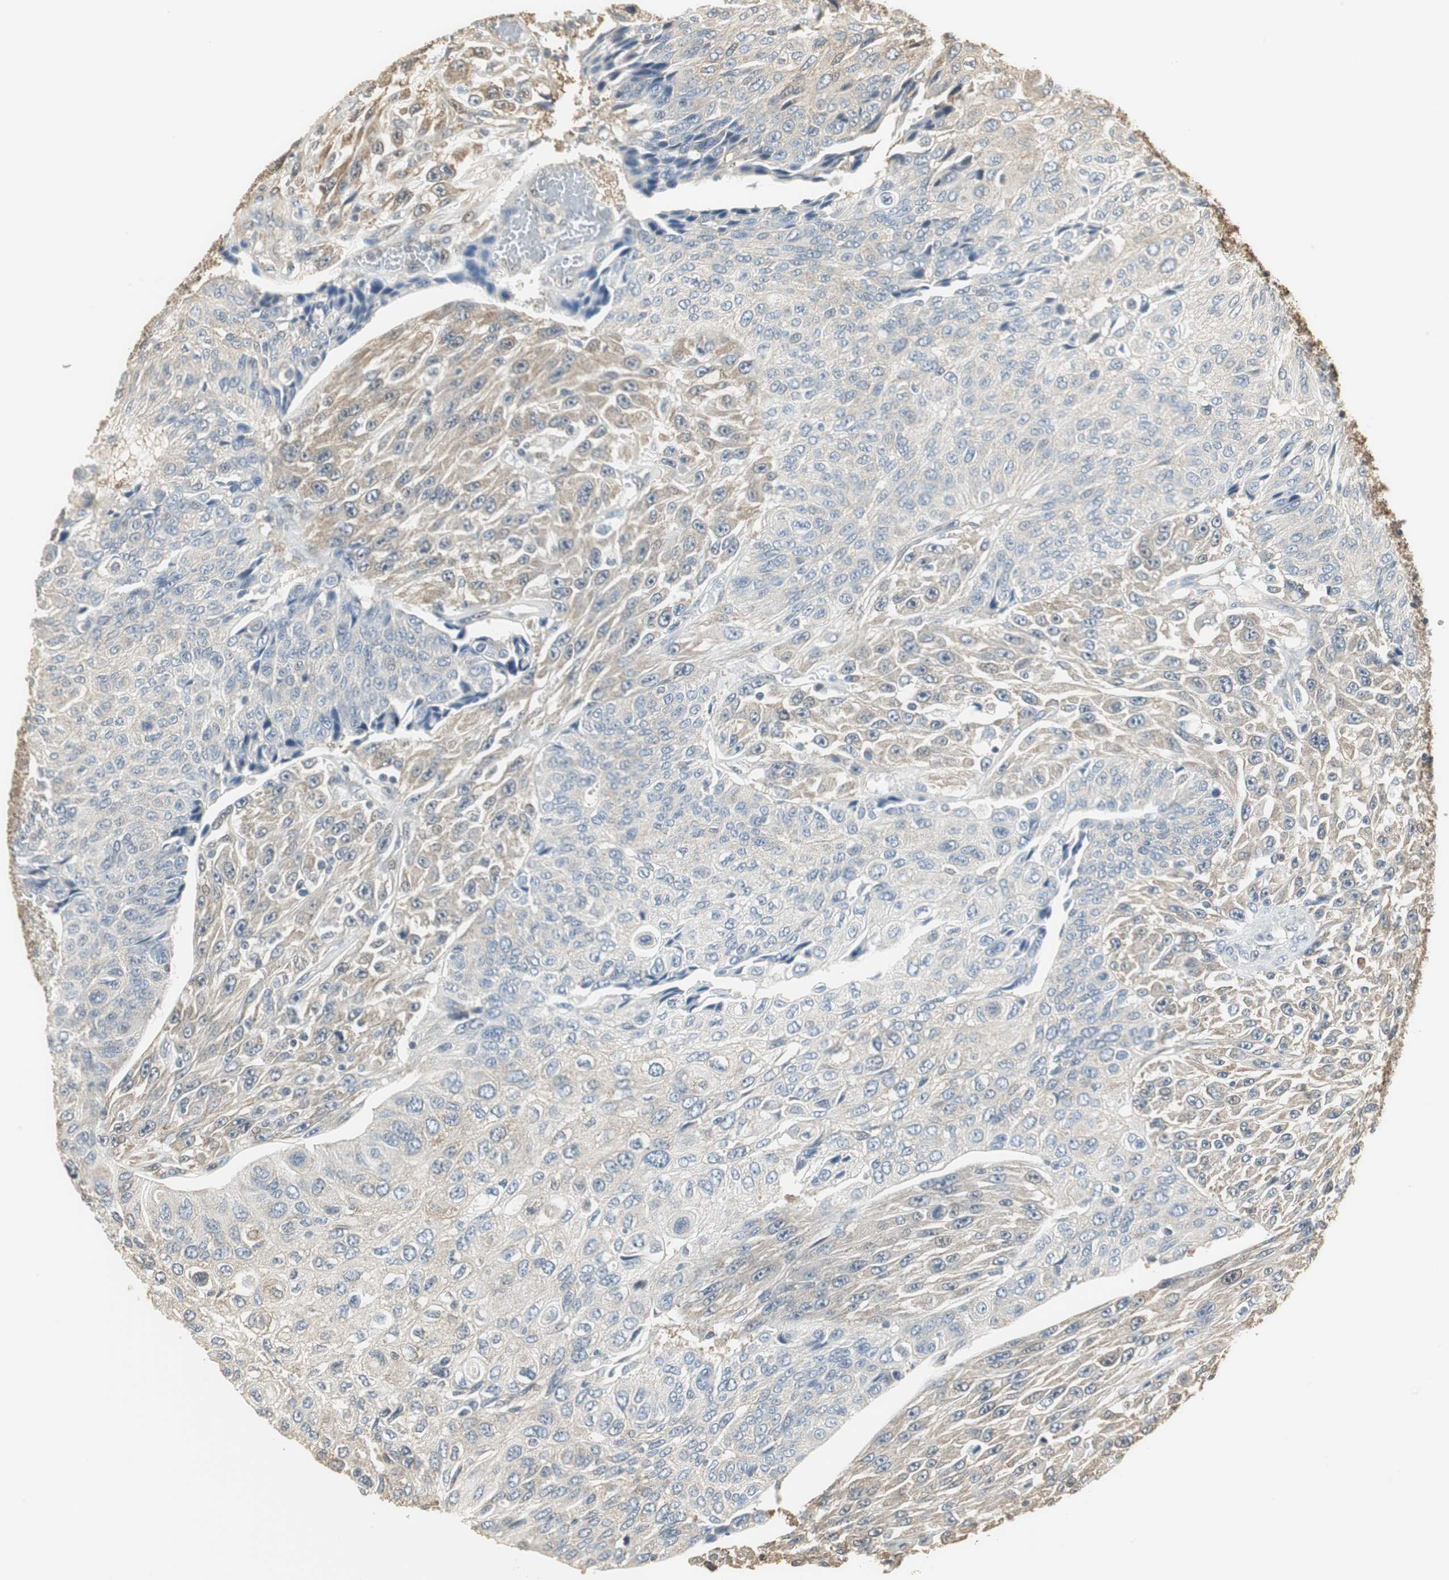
{"staining": {"intensity": "weak", "quantity": "25%-75%", "location": "cytoplasmic/membranous"}, "tissue": "urothelial cancer", "cell_type": "Tumor cells", "image_type": "cancer", "snomed": [{"axis": "morphology", "description": "Urothelial carcinoma, High grade"}, {"axis": "topography", "description": "Urinary bladder"}], "caption": "Urothelial cancer stained with a brown dye shows weak cytoplasmic/membranous positive positivity in approximately 25%-75% of tumor cells.", "gene": "CCT5", "patient": {"sex": "male", "age": 66}}